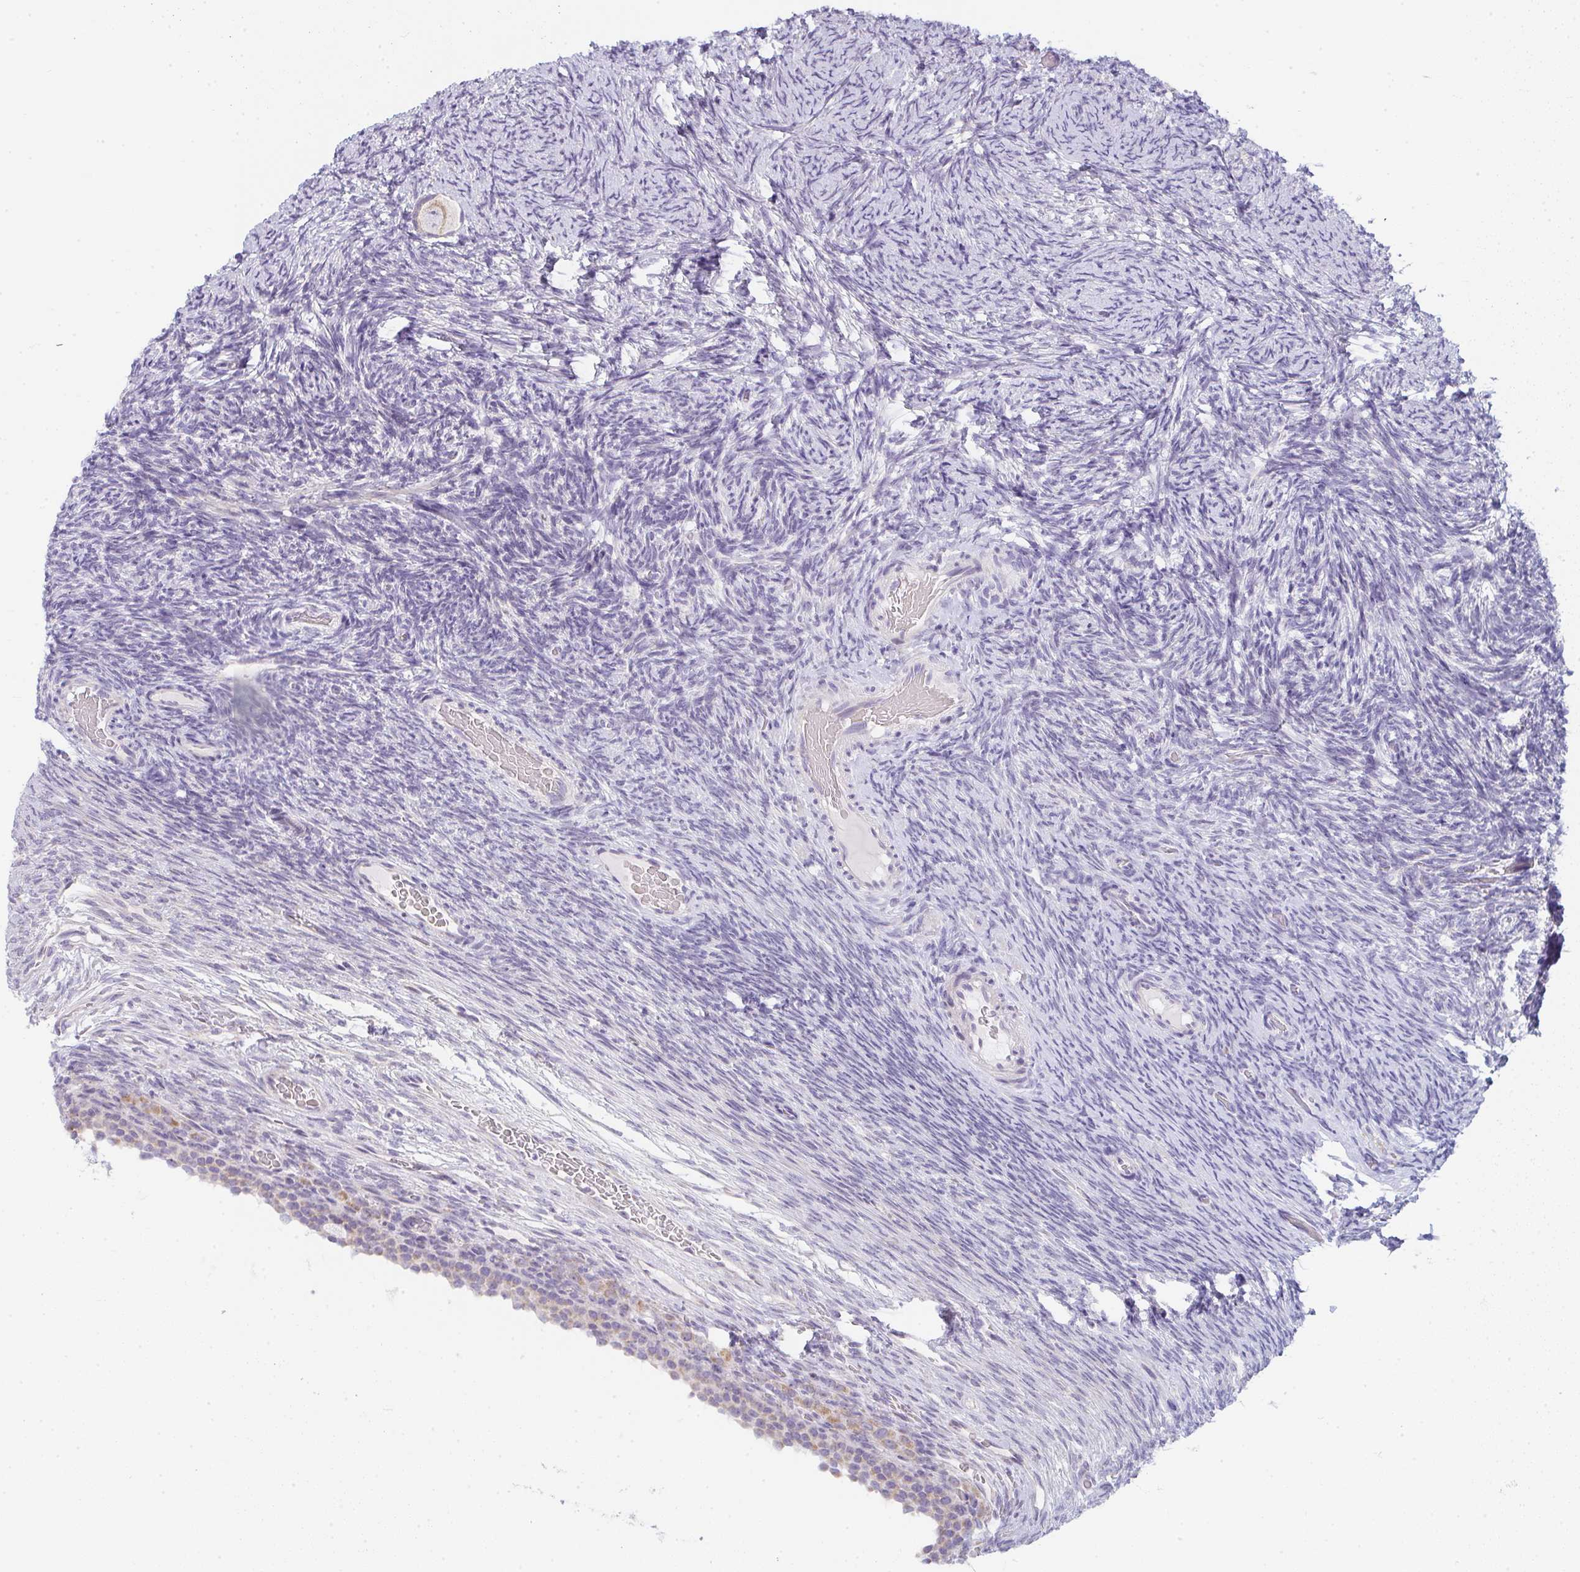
{"staining": {"intensity": "weak", "quantity": ">75%", "location": "cytoplasmic/membranous"}, "tissue": "ovary", "cell_type": "Follicle cells", "image_type": "normal", "snomed": [{"axis": "morphology", "description": "Normal tissue, NOS"}, {"axis": "topography", "description": "Ovary"}], "caption": "Immunohistochemistry (IHC) (DAB) staining of benign human ovary reveals weak cytoplasmic/membranous protein expression in about >75% of follicle cells.", "gene": "CACNA1S", "patient": {"sex": "female", "age": 34}}